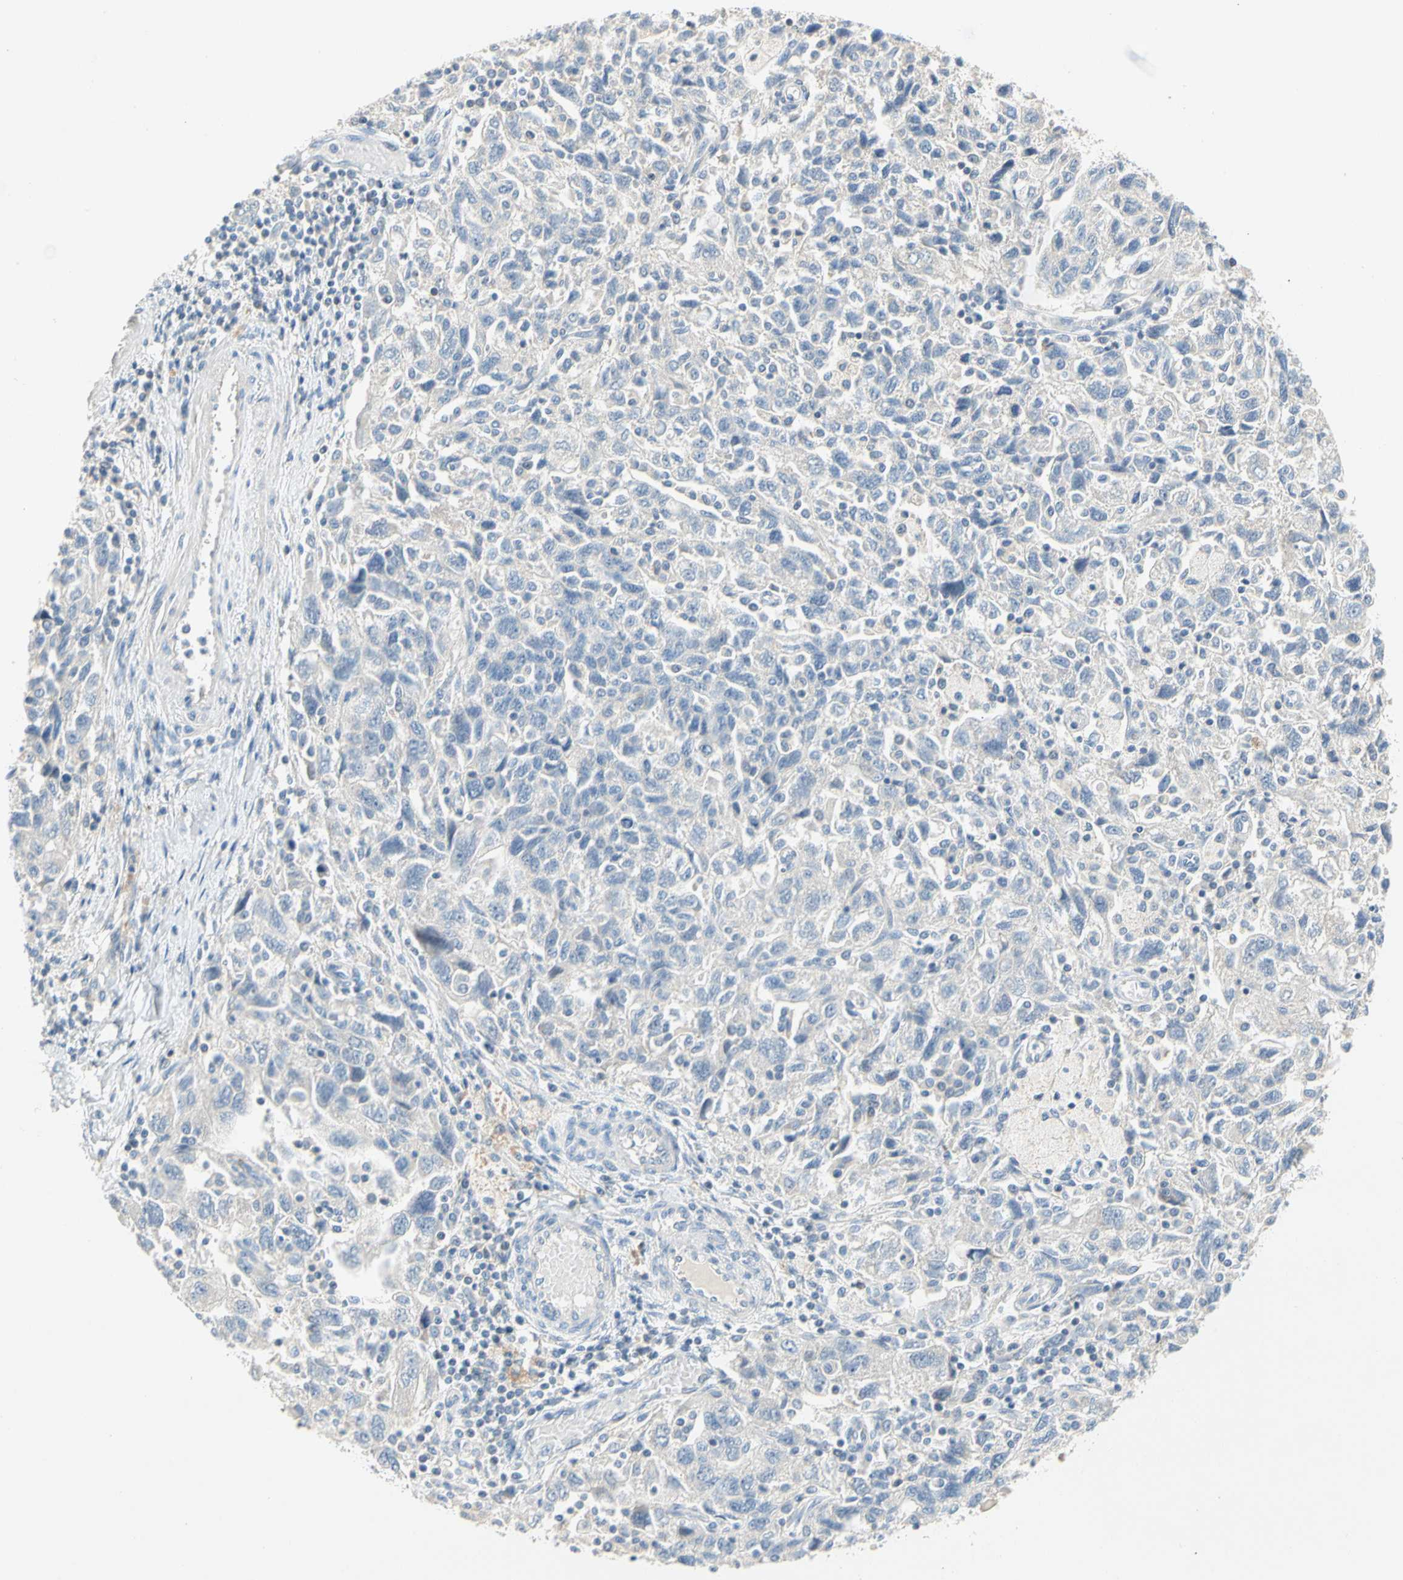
{"staining": {"intensity": "negative", "quantity": "none", "location": "none"}, "tissue": "ovarian cancer", "cell_type": "Tumor cells", "image_type": "cancer", "snomed": [{"axis": "morphology", "description": "Carcinoma, NOS"}, {"axis": "morphology", "description": "Cystadenocarcinoma, serous, NOS"}, {"axis": "topography", "description": "Ovary"}], "caption": "Tumor cells are negative for protein expression in human ovarian cancer (serous cystadenocarcinoma).", "gene": "CCM2L", "patient": {"sex": "female", "age": 69}}